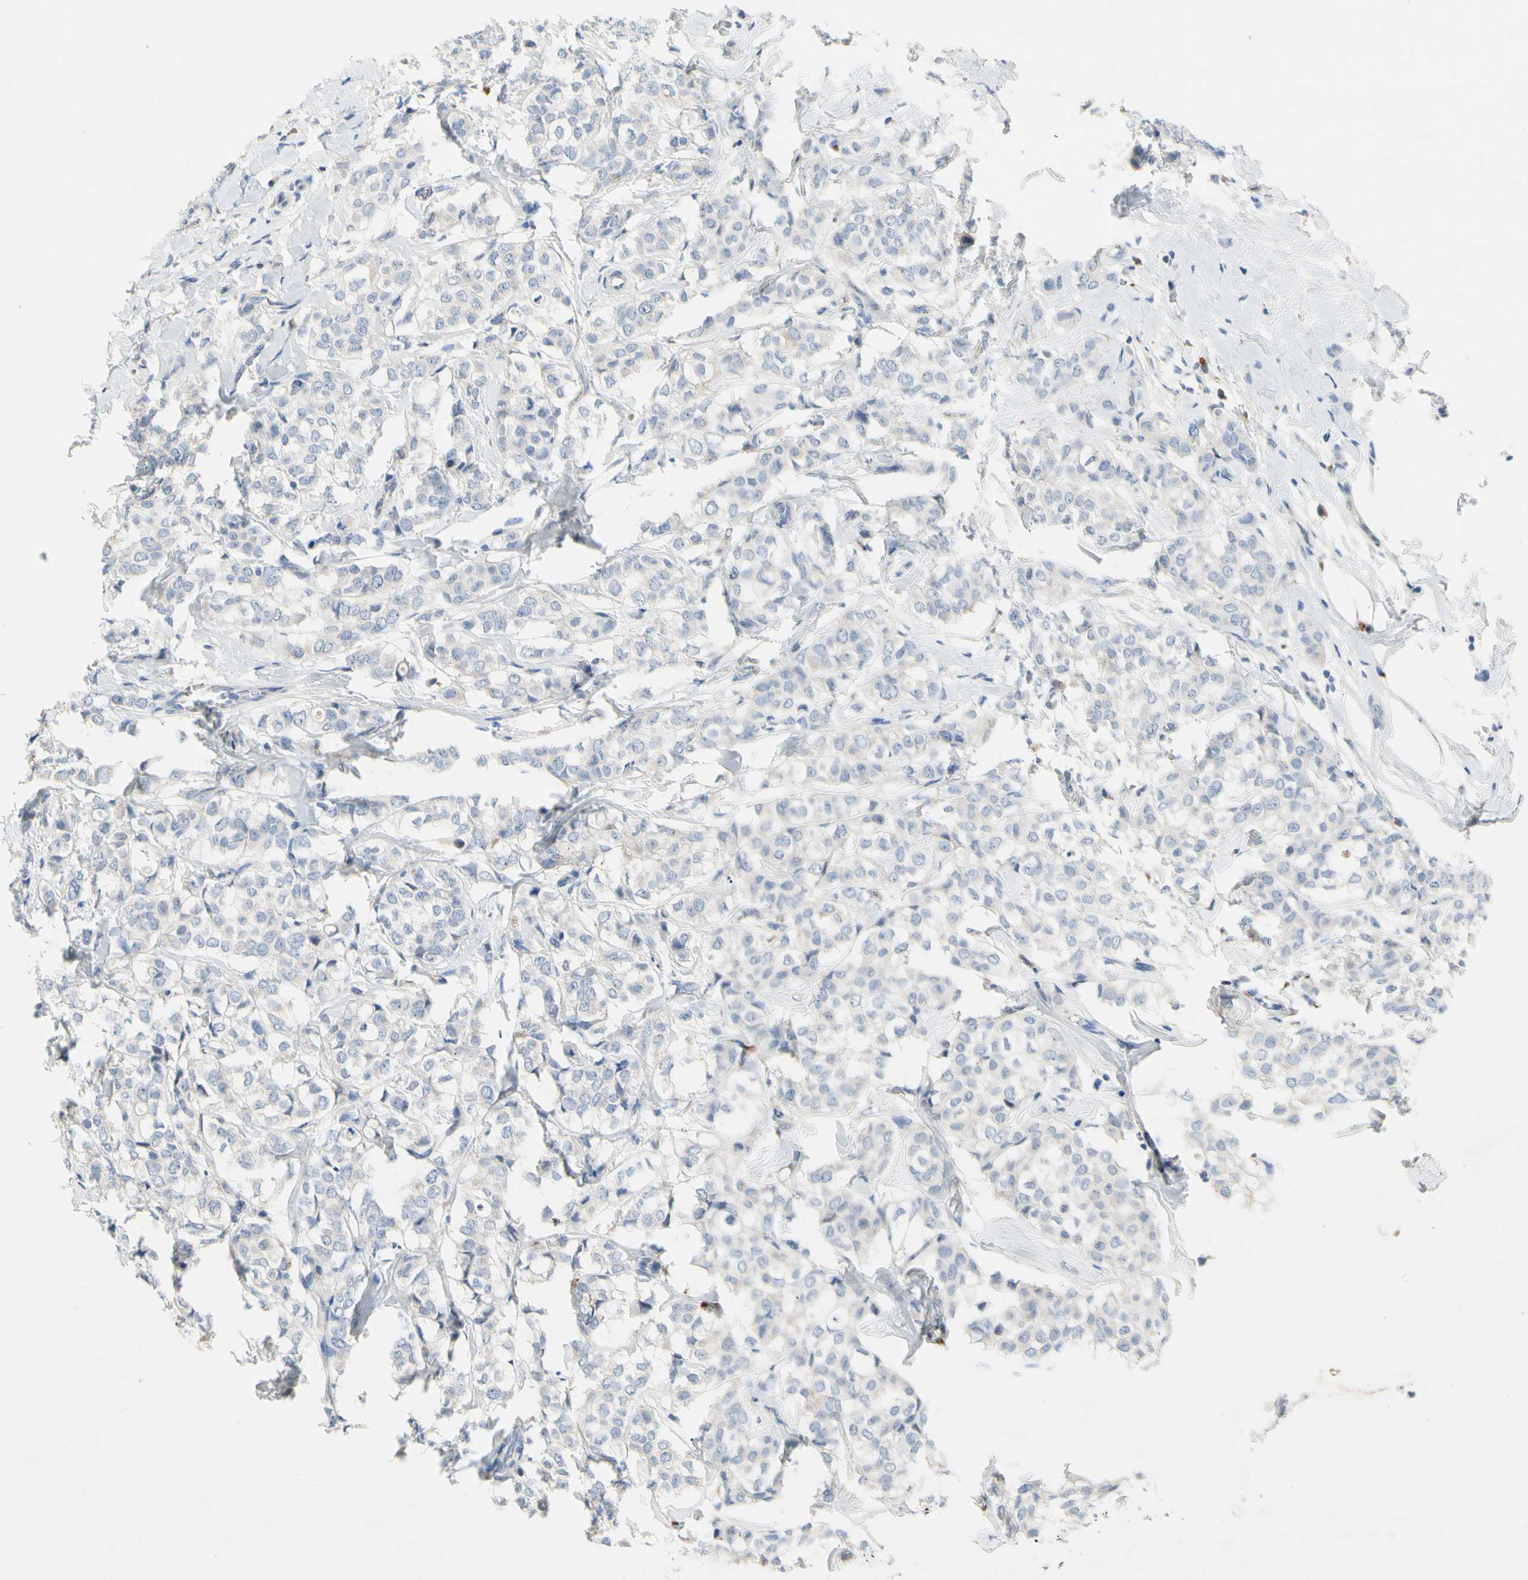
{"staining": {"intensity": "negative", "quantity": "none", "location": "none"}, "tissue": "breast cancer", "cell_type": "Tumor cells", "image_type": "cancer", "snomed": [{"axis": "morphology", "description": "Lobular carcinoma"}, {"axis": "topography", "description": "Breast"}], "caption": "The immunohistochemistry micrograph has no significant expression in tumor cells of breast cancer tissue.", "gene": "RETSAT", "patient": {"sex": "female", "age": 60}}